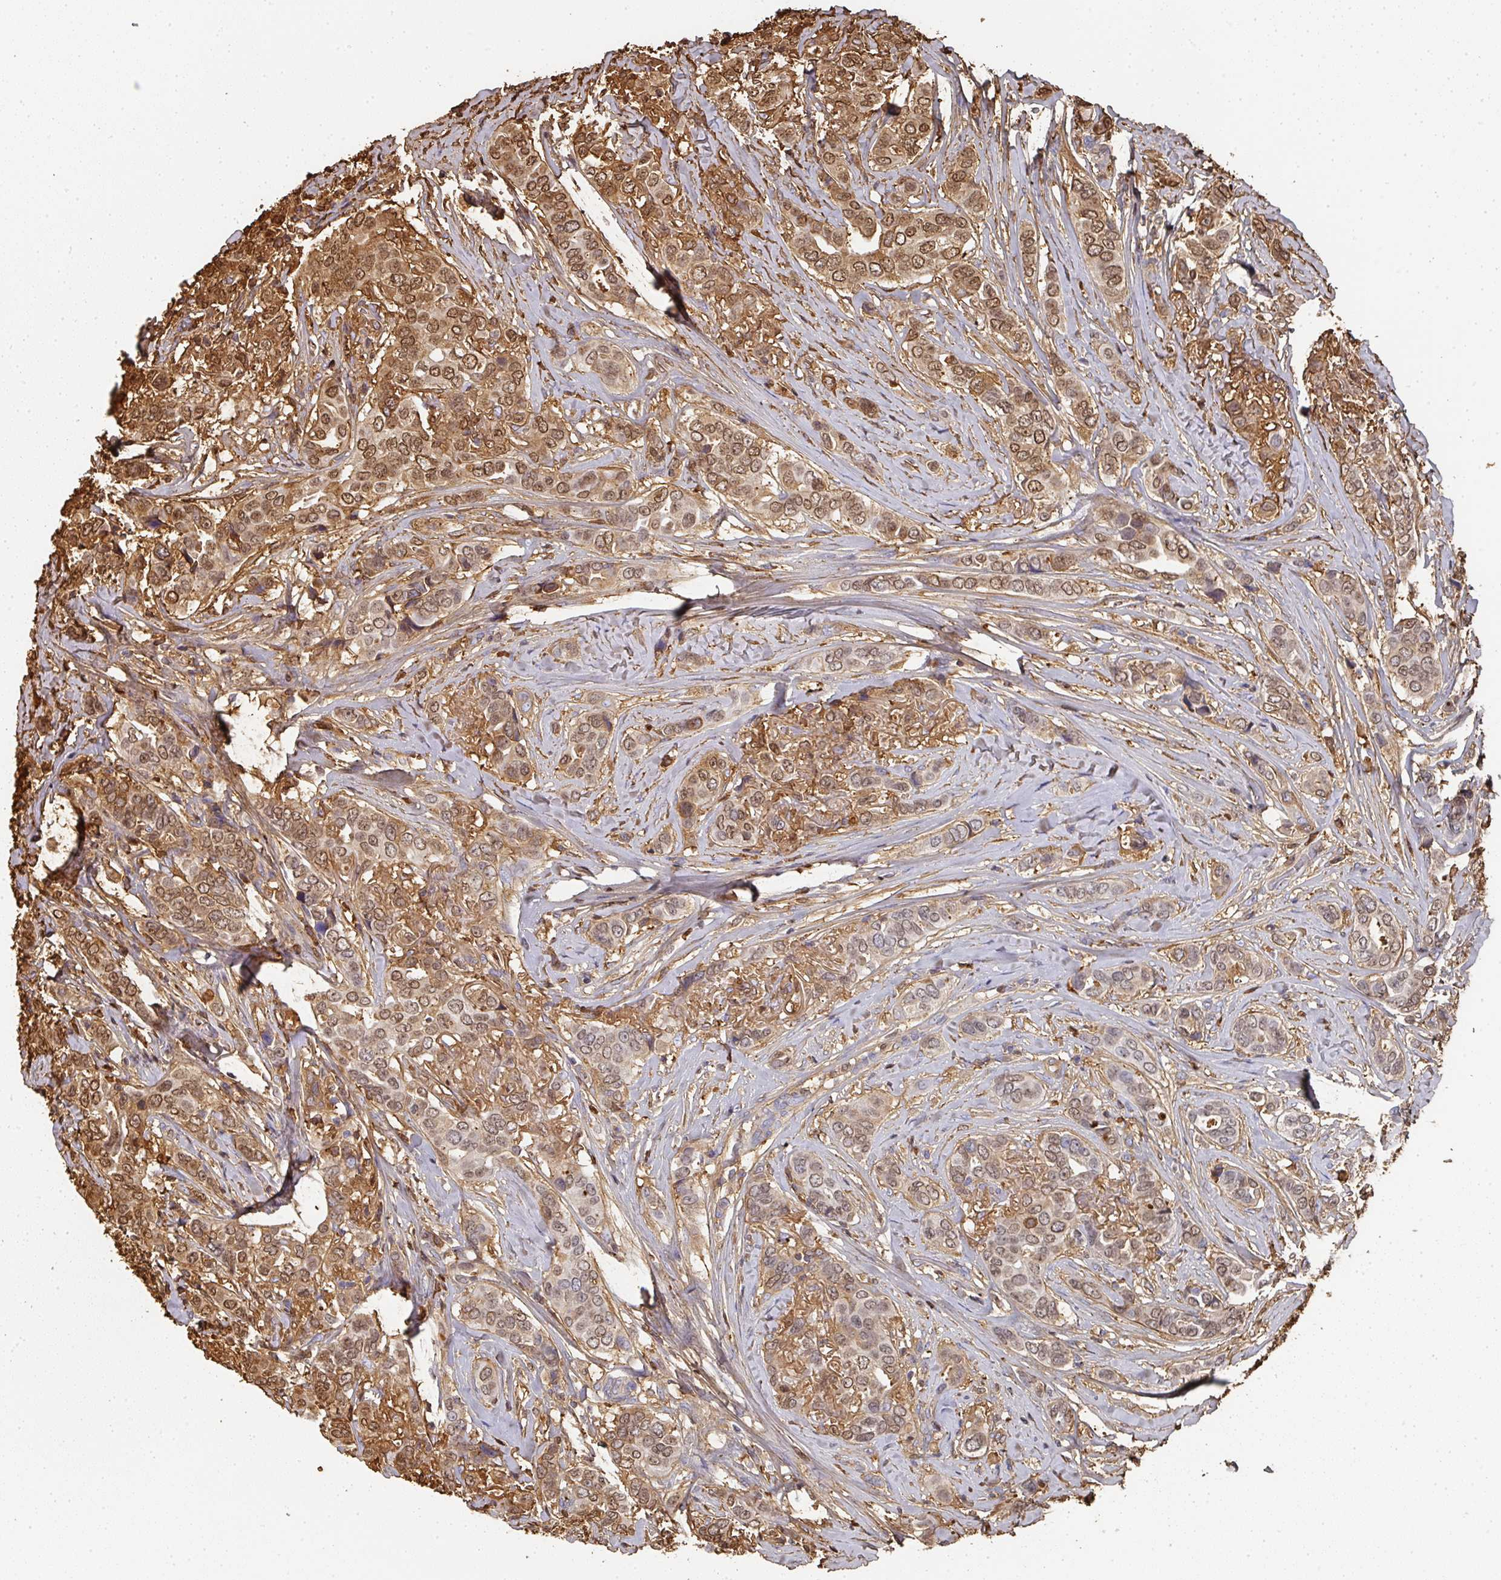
{"staining": {"intensity": "moderate", "quantity": ">75%", "location": "cytoplasmic/membranous,nuclear"}, "tissue": "breast cancer", "cell_type": "Tumor cells", "image_type": "cancer", "snomed": [{"axis": "morphology", "description": "Lobular carcinoma"}, {"axis": "topography", "description": "Breast"}], "caption": "Breast lobular carcinoma stained for a protein exhibits moderate cytoplasmic/membranous and nuclear positivity in tumor cells. (IHC, brightfield microscopy, high magnification).", "gene": "ALB", "patient": {"sex": "female", "age": 51}}